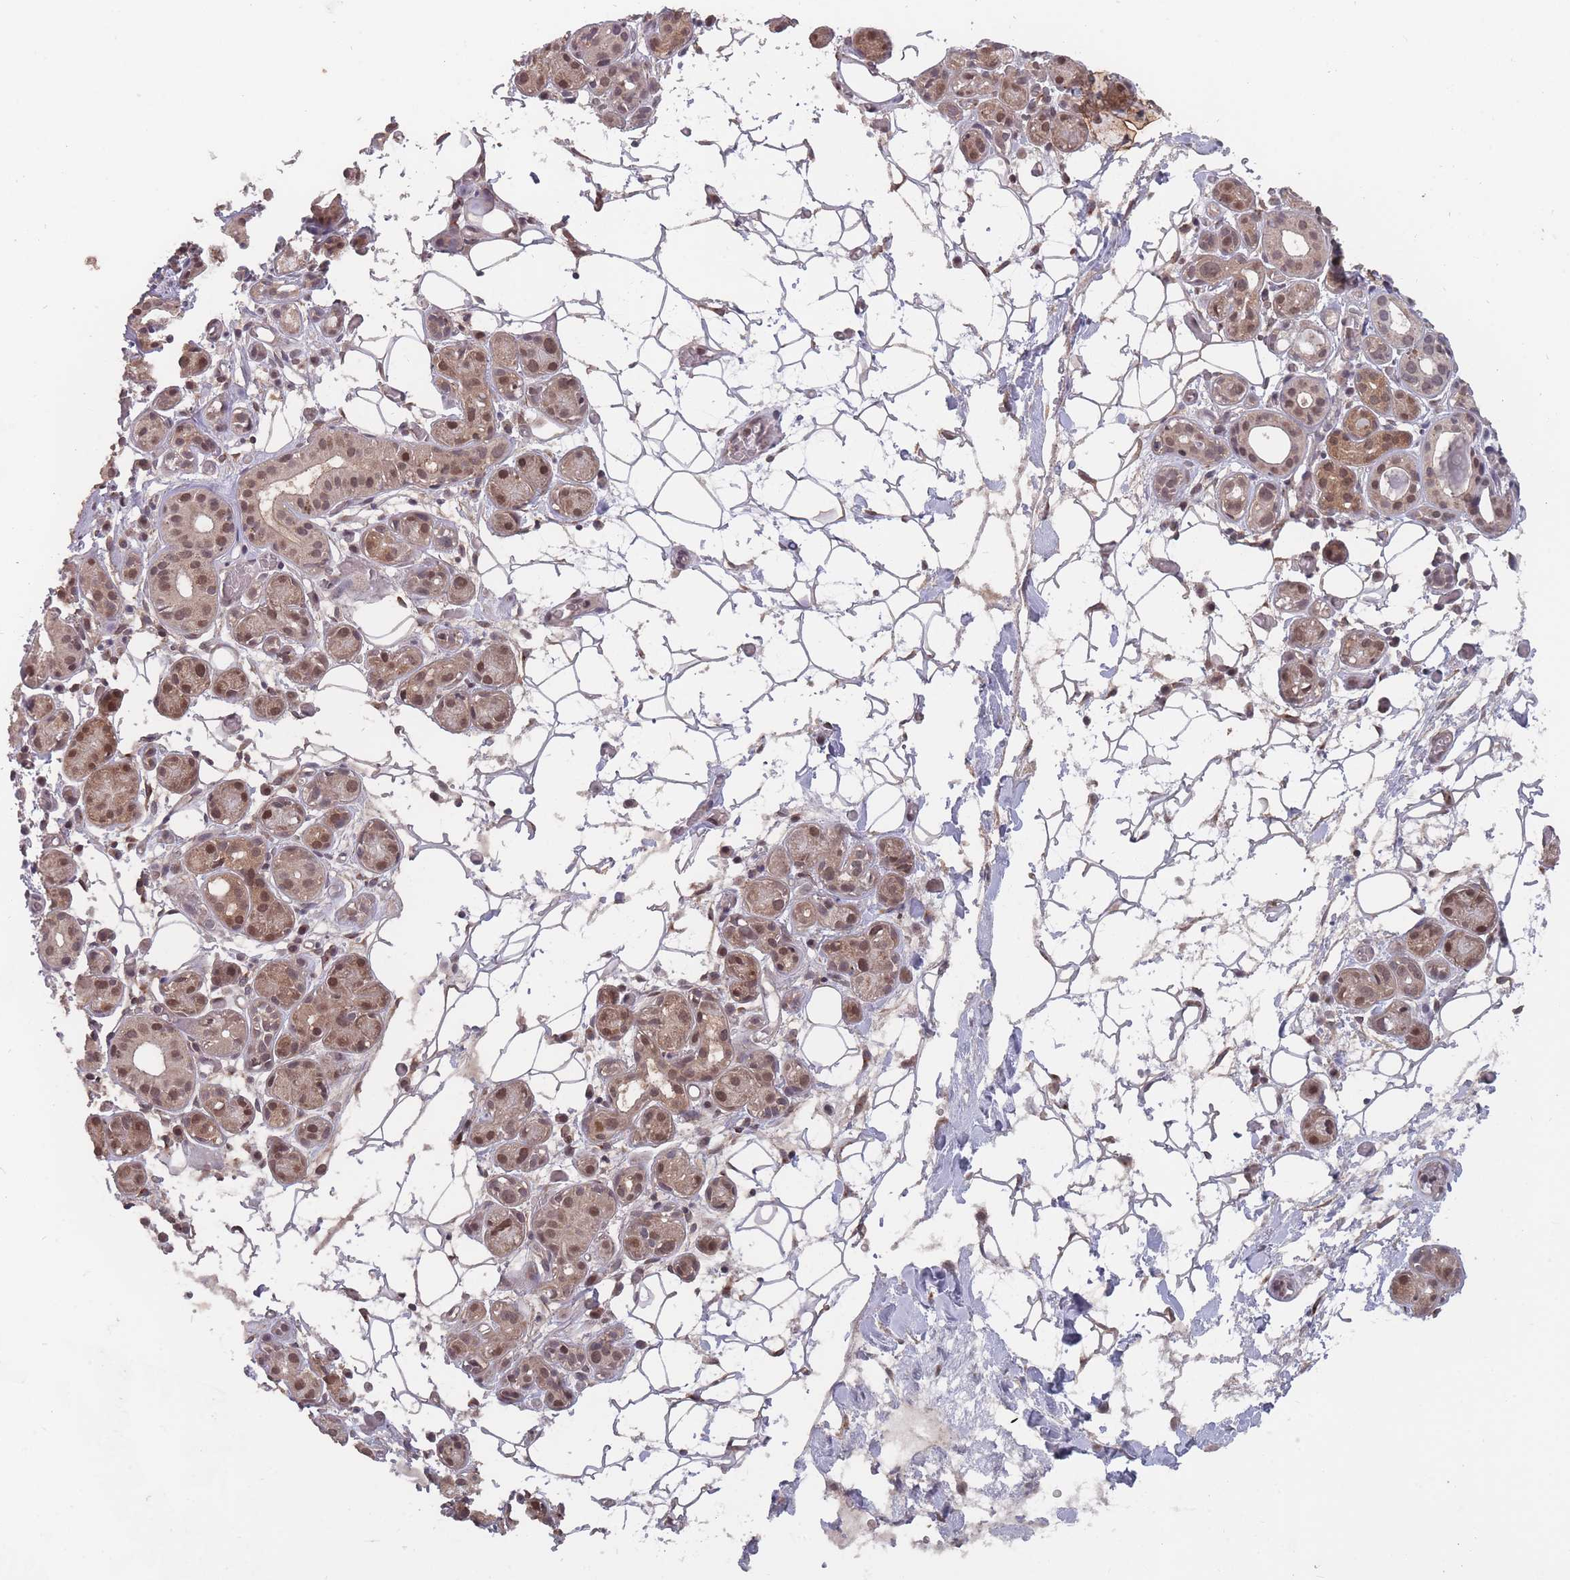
{"staining": {"intensity": "moderate", "quantity": ">75%", "location": "cytoplasmic/membranous,nuclear"}, "tissue": "salivary gland", "cell_type": "Glandular cells", "image_type": "normal", "snomed": [{"axis": "morphology", "description": "Normal tissue, NOS"}, {"axis": "topography", "description": "Salivary gland"}], "caption": "The immunohistochemical stain shows moderate cytoplasmic/membranous,nuclear staining in glandular cells of benign salivary gland.", "gene": "CNTRL", "patient": {"sex": "male", "age": 82}}